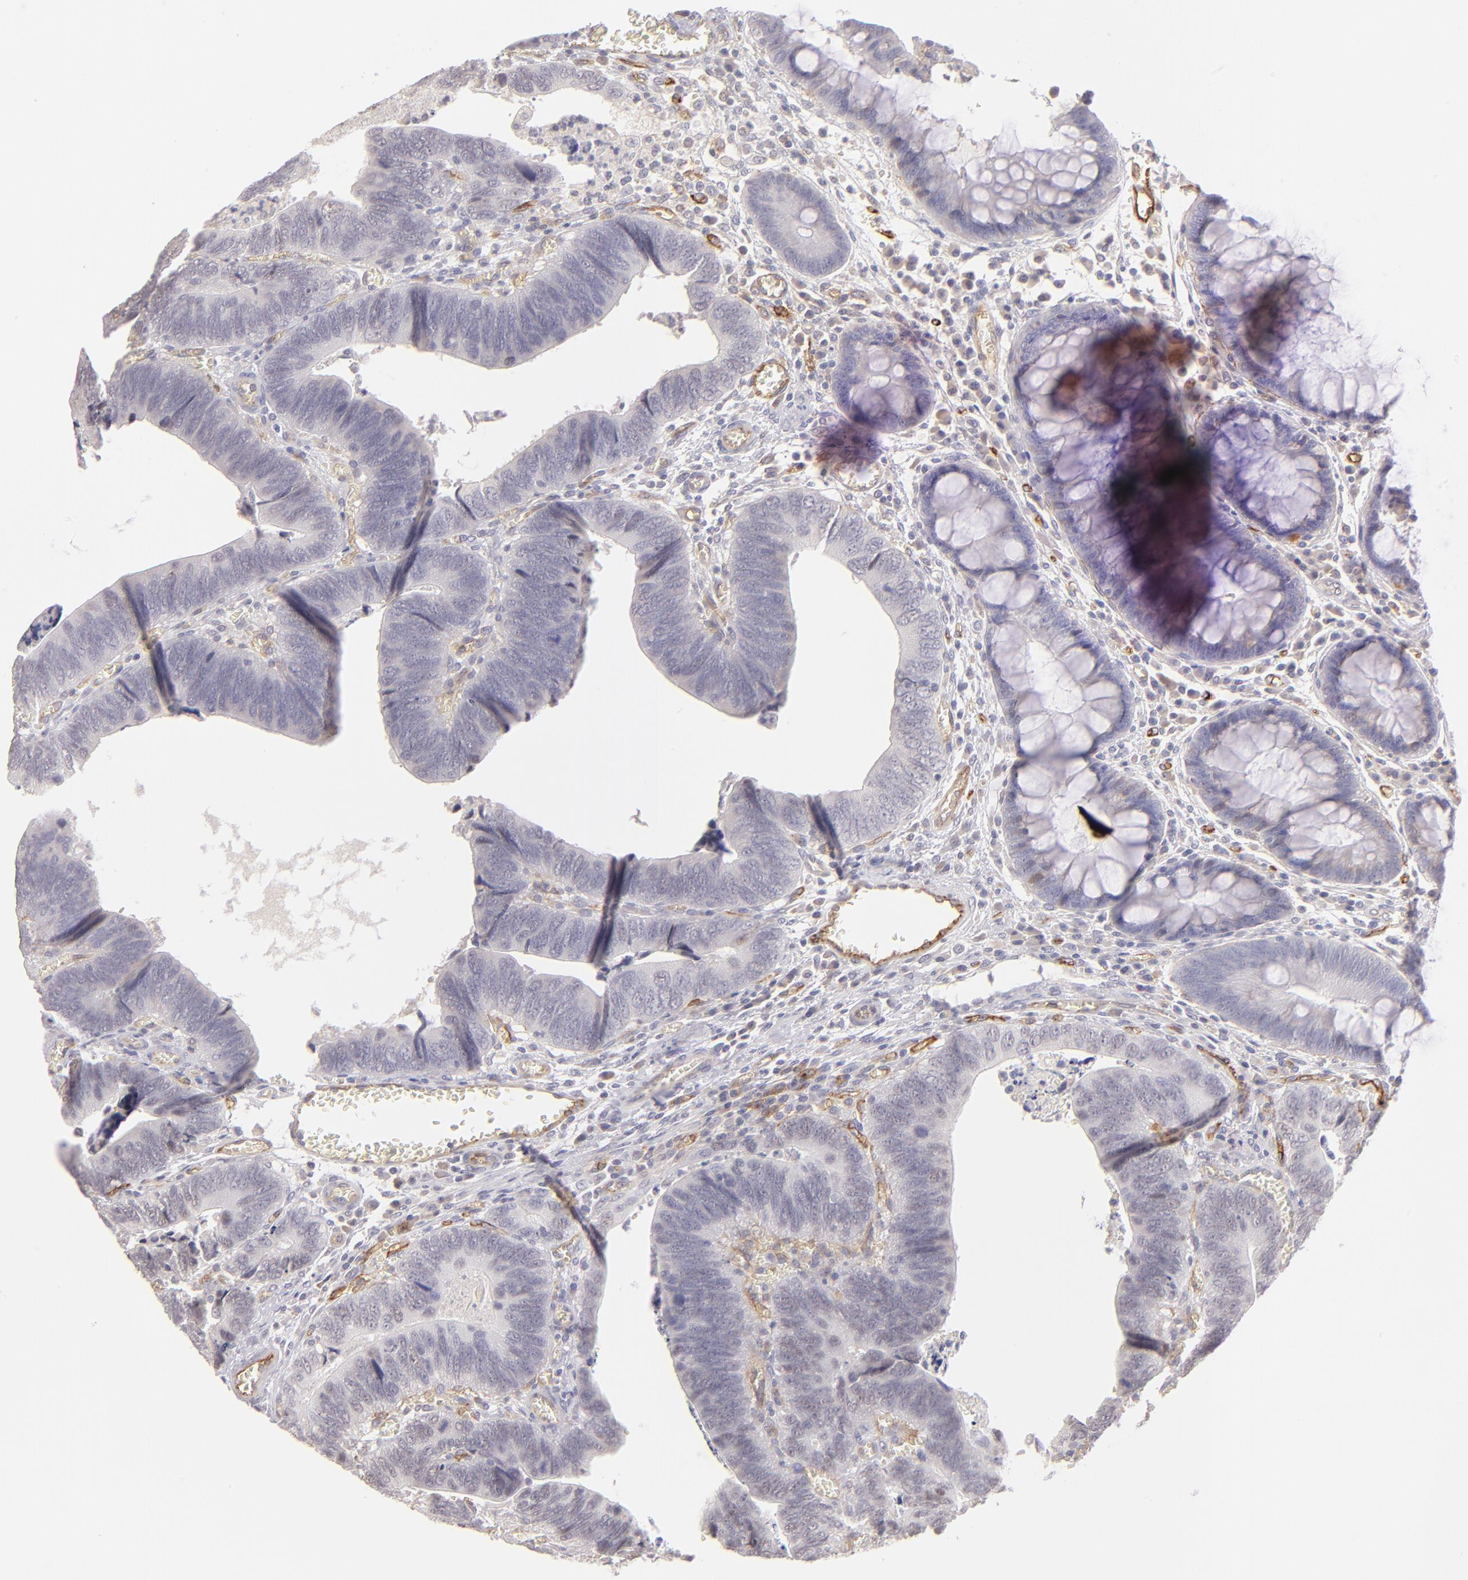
{"staining": {"intensity": "negative", "quantity": "none", "location": "none"}, "tissue": "colorectal cancer", "cell_type": "Tumor cells", "image_type": "cancer", "snomed": [{"axis": "morphology", "description": "Adenocarcinoma, NOS"}, {"axis": "topography", "description": "Colon"}], "caption": "Colorectal adenocarcinoma stained for a protein using immunohistochemistry (IHC) exhibits no staining tumor cells.", "gene": "THBD", "patient": {"sex": "male", "age": 72}}